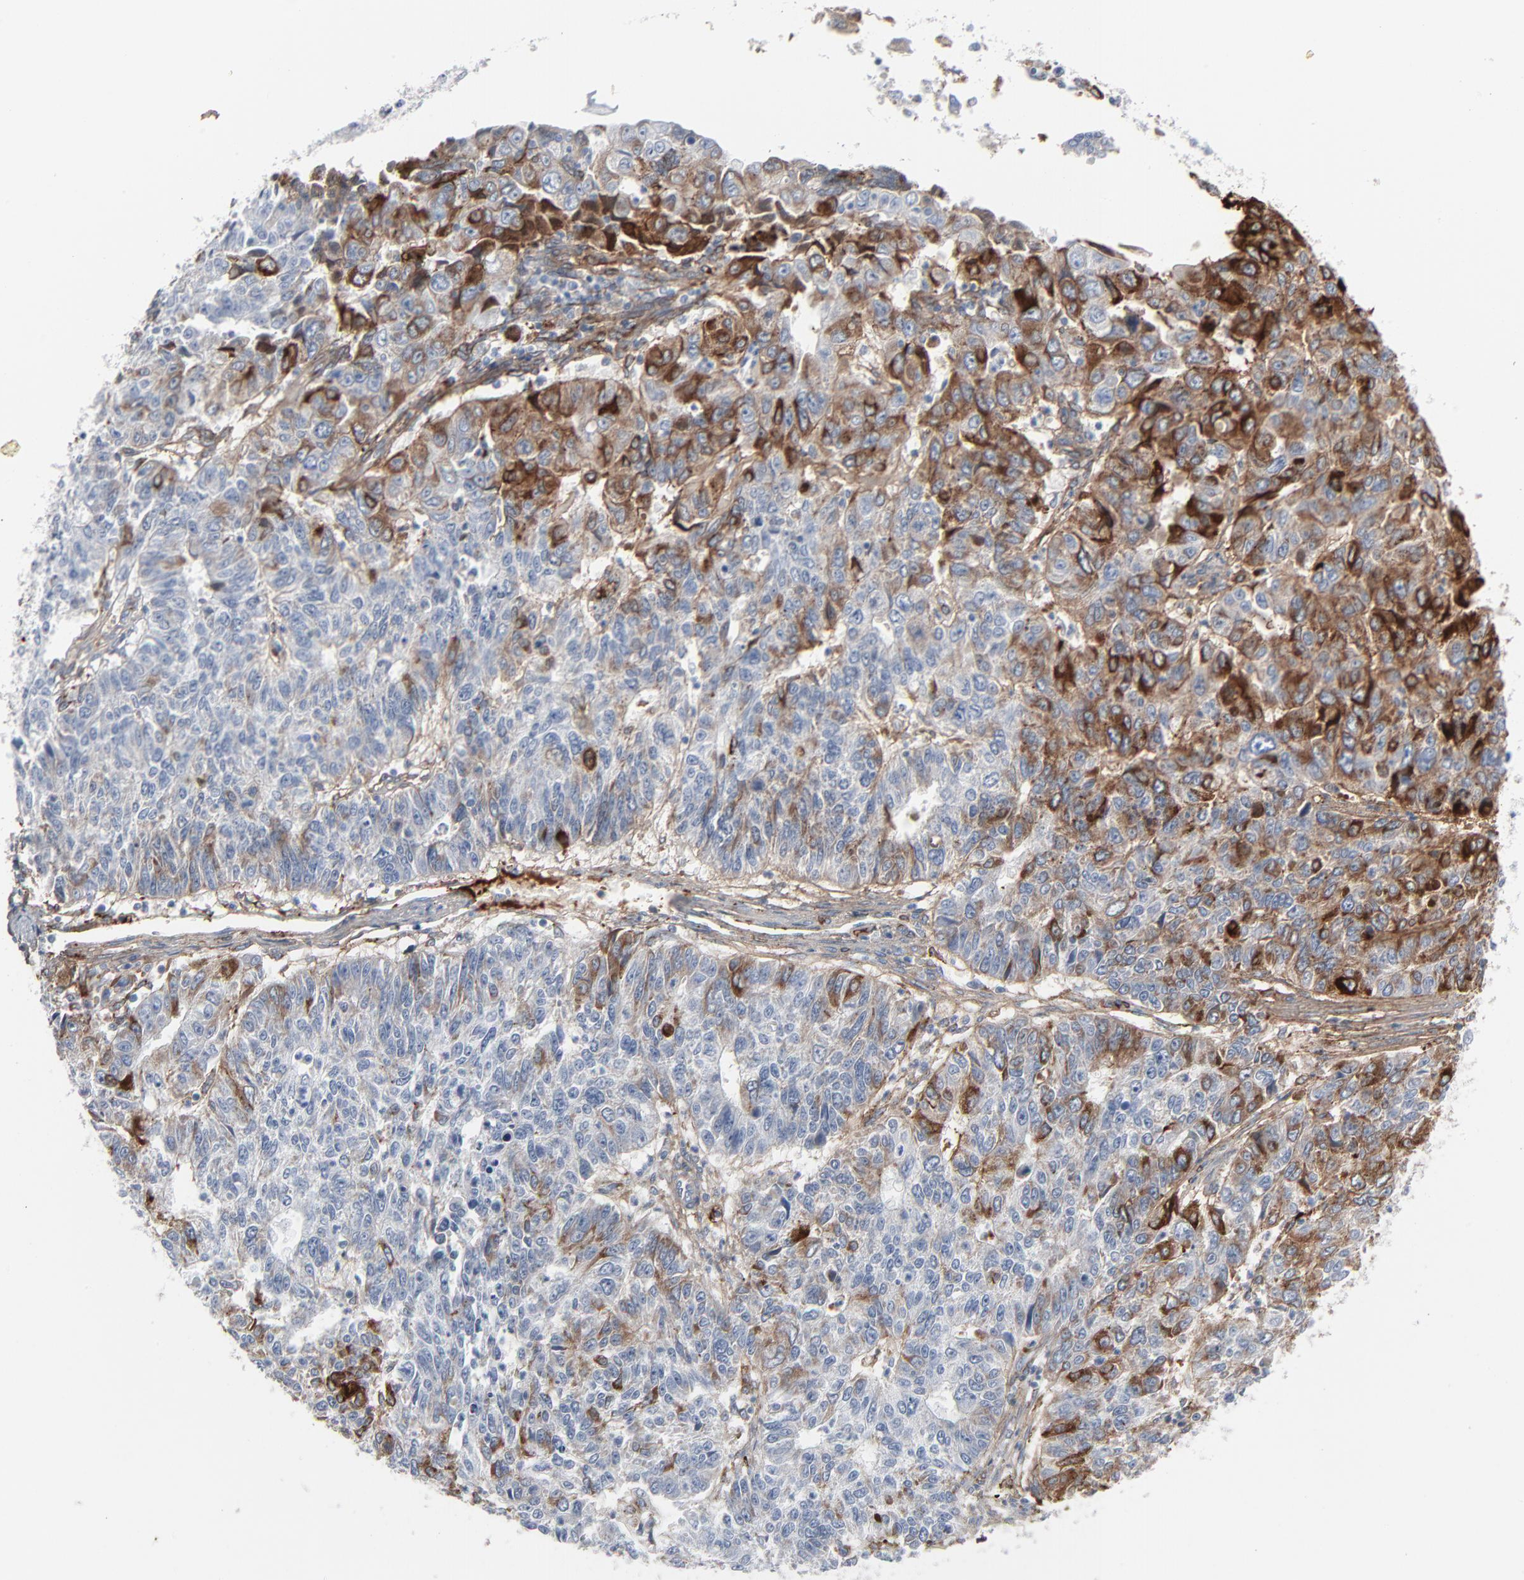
{"staining": {"intensity": "moderate", "quantity": "<25%", "location": "cytoplasmic/membranous"}, "tissue": "endometrial cancer", "cell_type": "Tumor cells", "image_type": "cancer", "snomed": [{"axis": "morphology", "description": "Adenocarcinoma, NOS"}, {"axis": "topography", "description": "Endometrium"}], "caption": "Protein analysis of endometrial cancer (adenocarcinoma) tissue exhibits moderate cytoplasmic/membranous staining in approximately <25% of tumor cells. The staining is performed using DAB (3,3'-diaminobenzidine) brown chromogen to label protein expression. The nuclei are counter-stained blue using hematoxylin.", "gene": "BGN", "patient": {"sex": "female", "age": 42}}